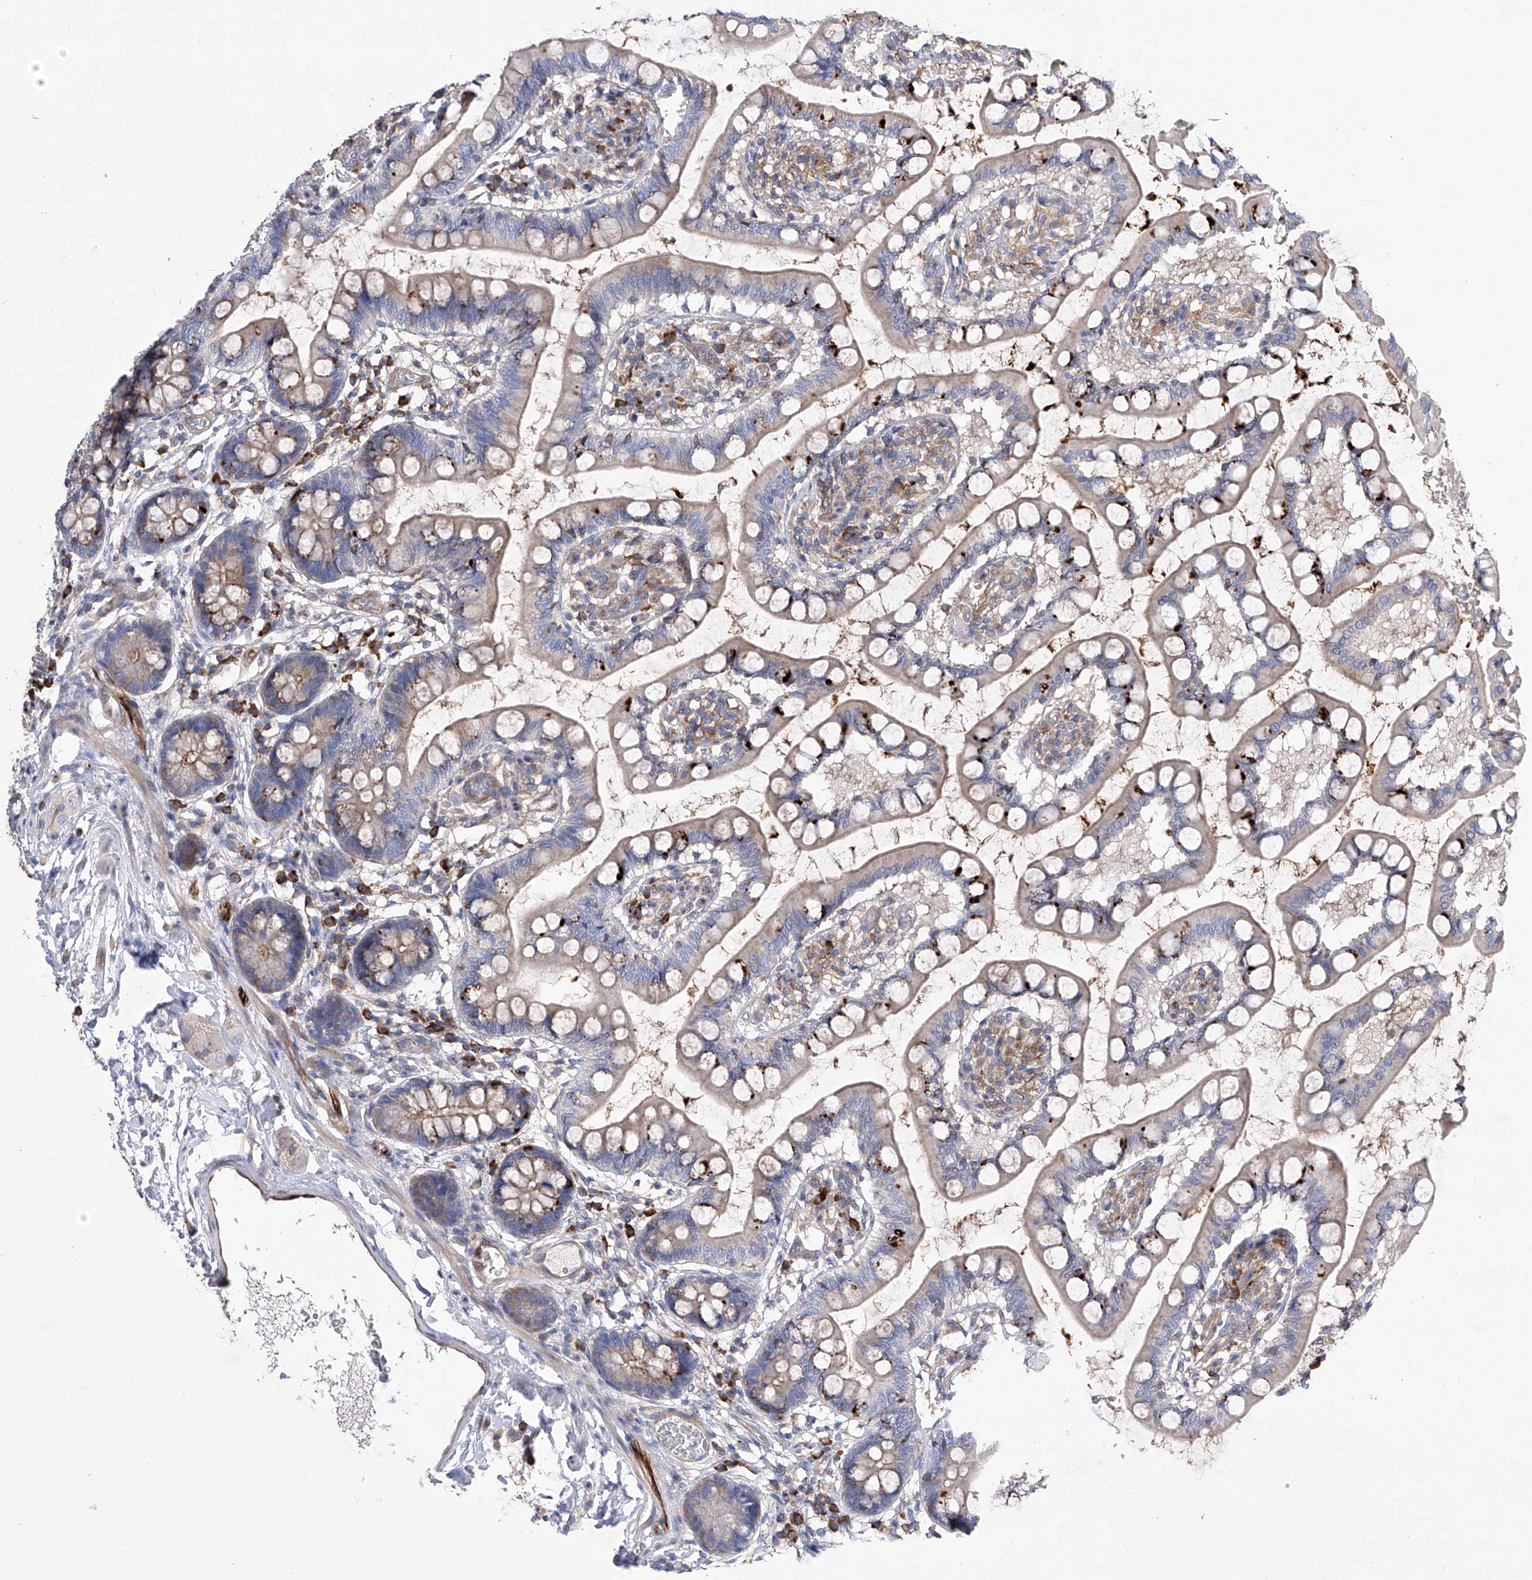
{"staining": {"intensity": "moderate", "quantity": "<25%", "location": "cytoplasmic/membranous"}, "tissue": "small intestine", "cell_type": "Glandular cells", "image_type": "normal", "snomed": [{"axis": "morphology", "description": "Normal tissue, NOS"}, {"axis": "topography", "description": "Small intestine"}], "caption": "Small intestine stained for a protein (brown) exhibits moderate cytoplasmic/membranous positive staining in about <25% of glandular cells.", "gene": "NFATC4", "patient": {"sex": "male", "age": 52}}